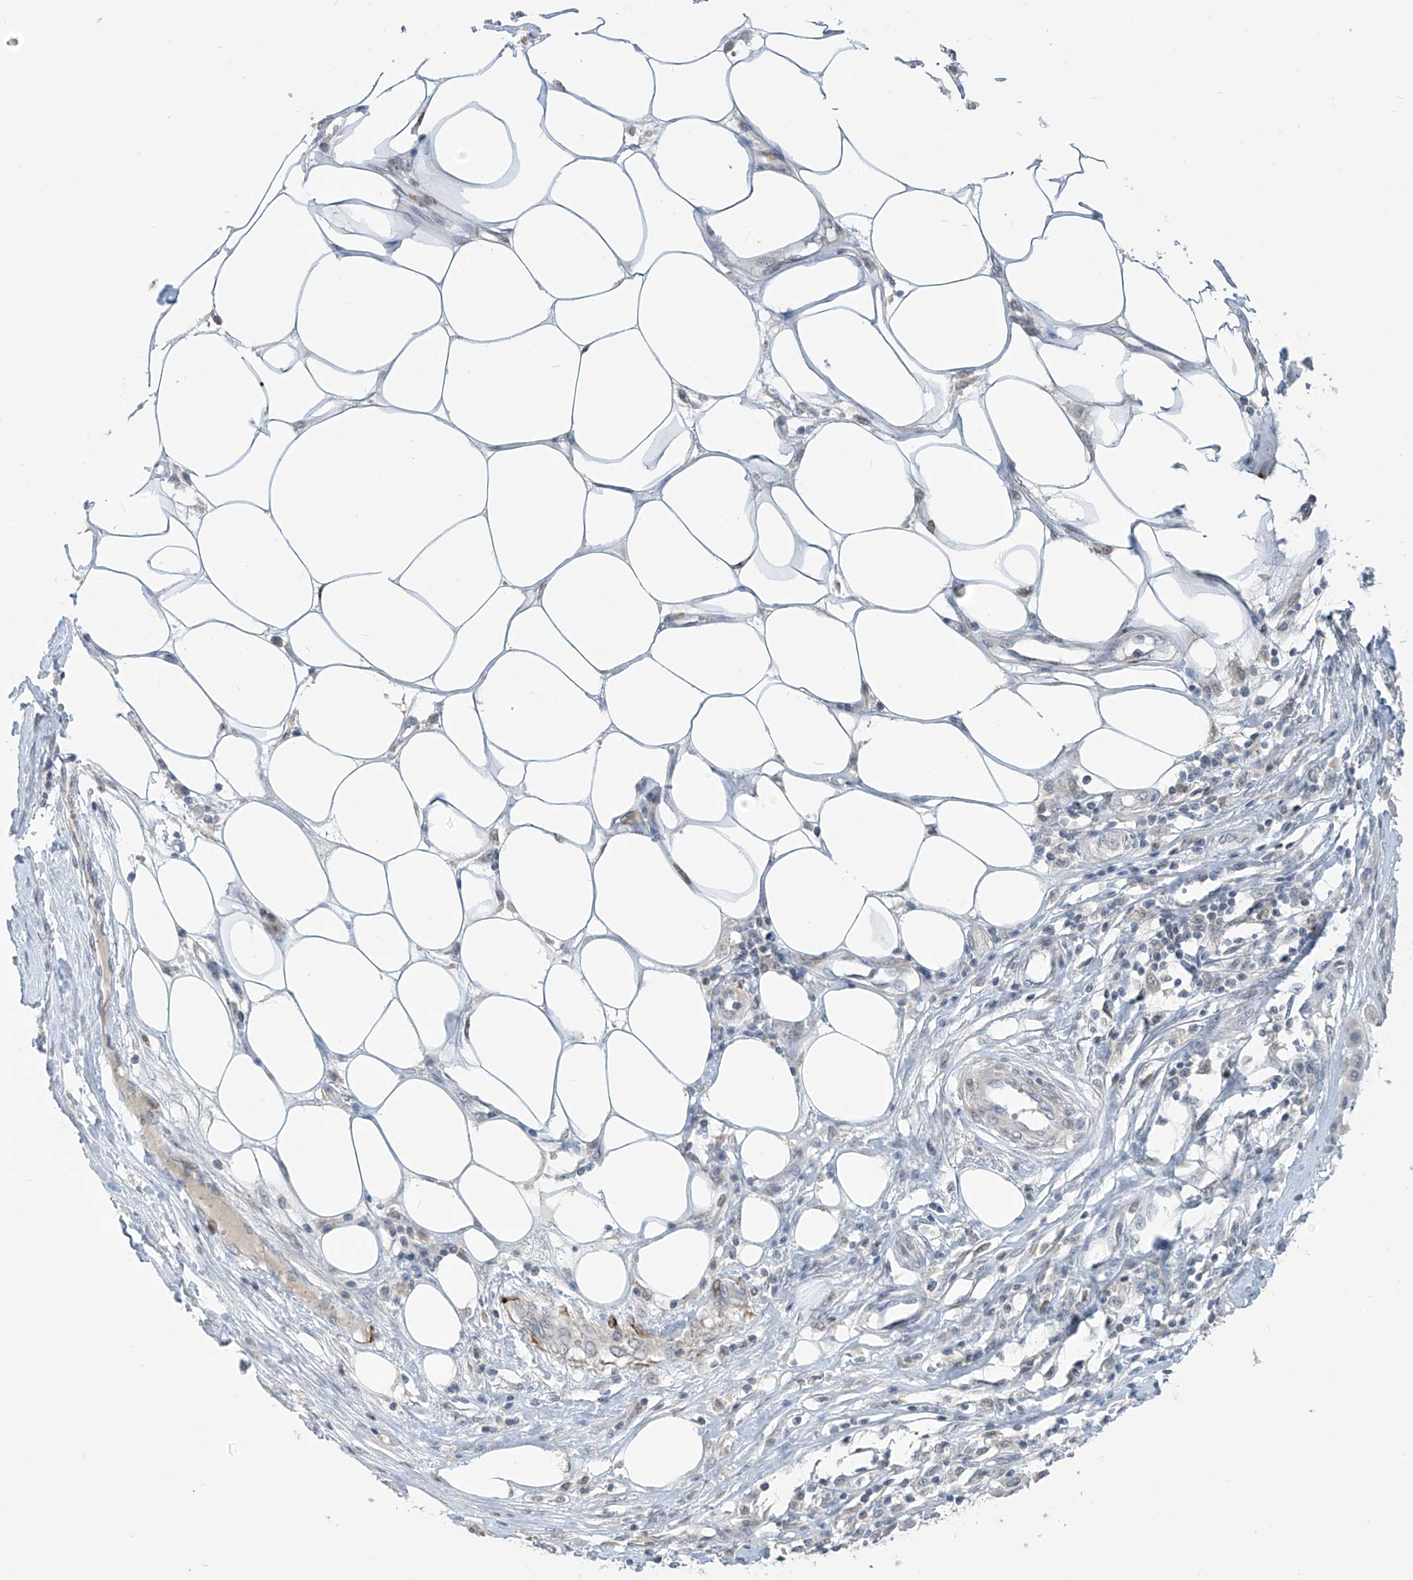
{"staining": {"intensity": "negative", "quantity": "none", "location": "none"}, "tissue": "melanoma", "cell_type": "Tumor cells", "image_type": "cancer", "snomed": [{"axis": "morphology", "description": "Malignant melanoma, Metastatic site"}, {"axis": "topography", "description": "Soft tissue"}], "caption": "High power microscopy histopathology image of an IHC photomicrograph of malignant melanoma (metastatic site), revealing no significant positivity in tumor cells.", "gene": "METAP1D", "patient": {"sex": "male", "age": 41}}